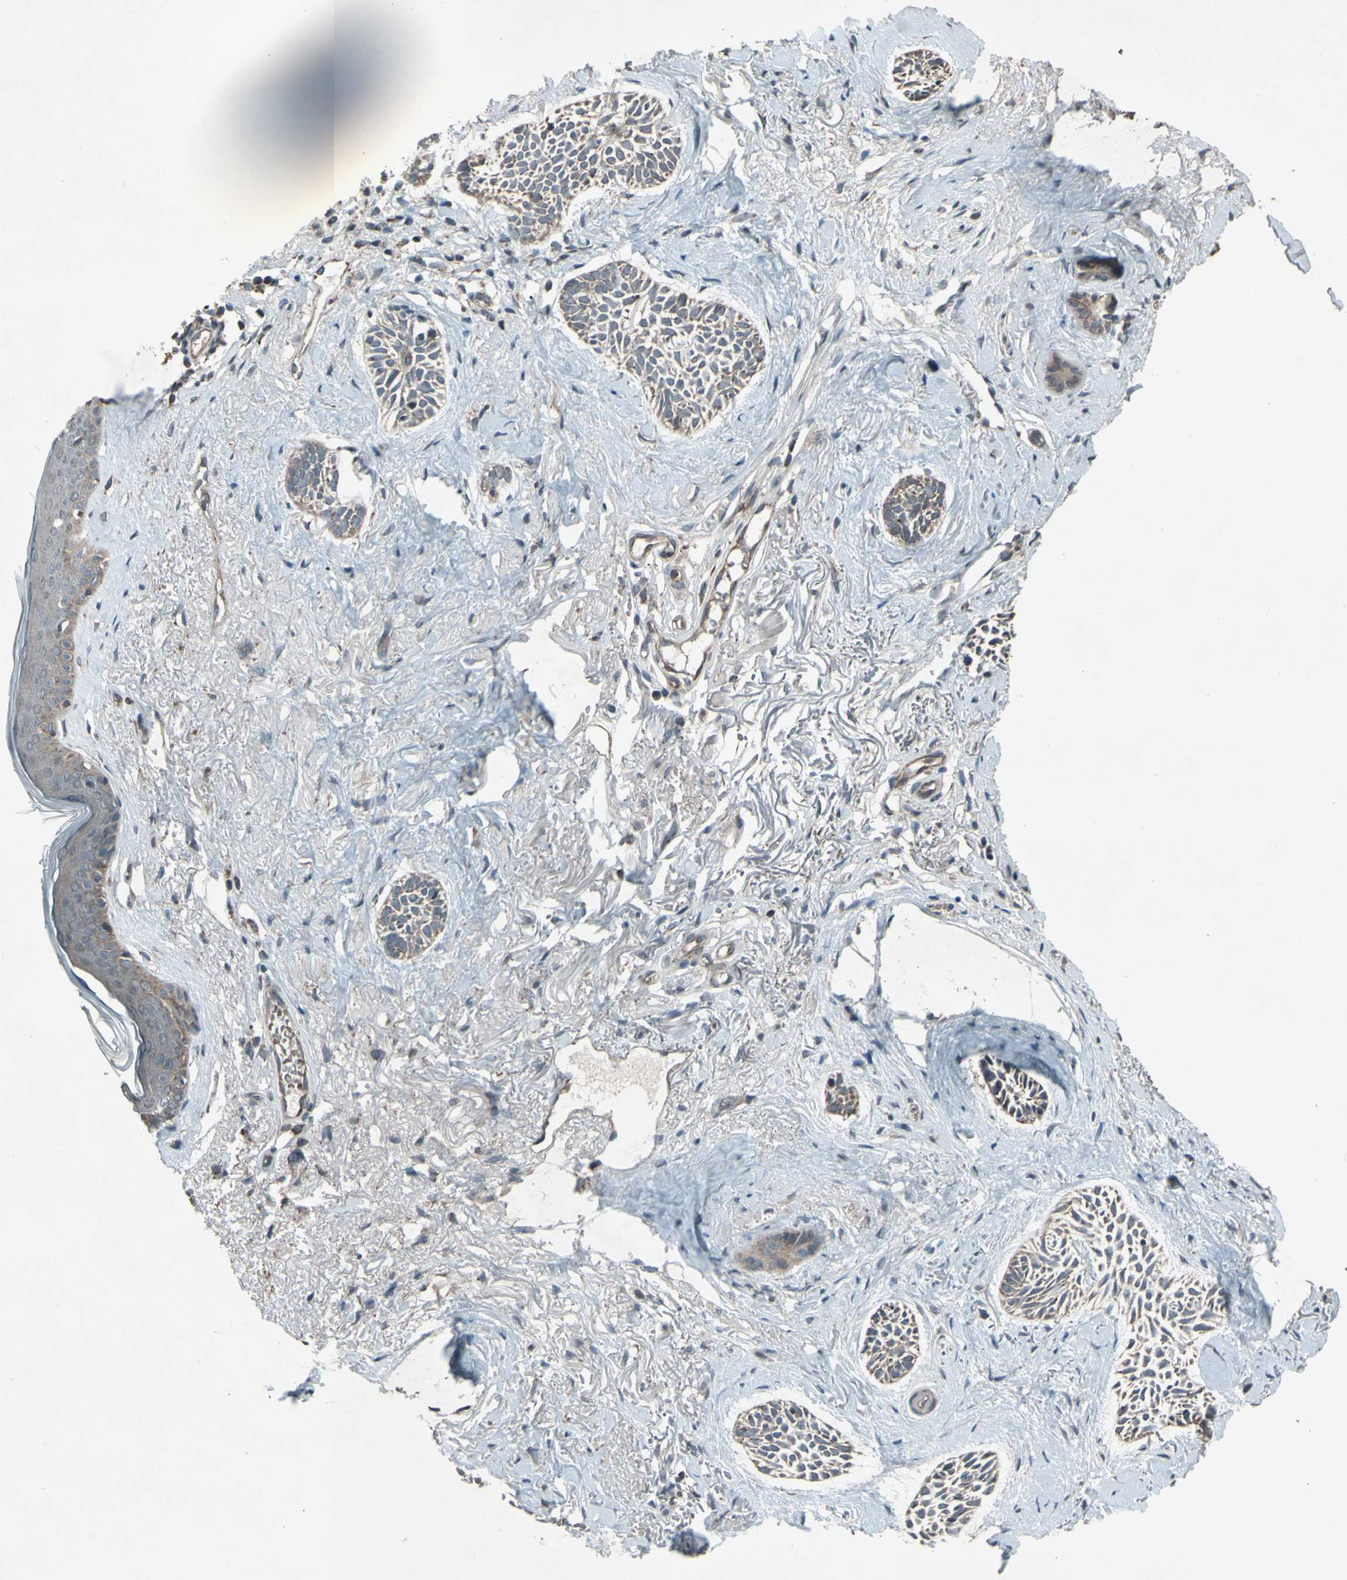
{"staining": {"intensity": "moderate", "quantity": "<25%", "location": "cytoplasmic/membranous"}, "tissue": "skin cancer", "cell_type": "Tumor cells", "image_type": "cancer", "snomed": [{"axis": "morphology", "description": "Normal tissue, NOS"}, {"axis": "morphology", "description": "Basal cell carcinoma"}, {"axis": "topography", "description": "Skin"}], "caption": "A histopathology image of human skin cancer (basal cell carcinoma) stained for a protein reveals moderate cytoplasmic/membranous brown staining in tumor cells. (Brightfield microscopy of DAB IHC at high magnification).", "gene": "ACOT8", "patient": {"sex": "female", "age": 84}}